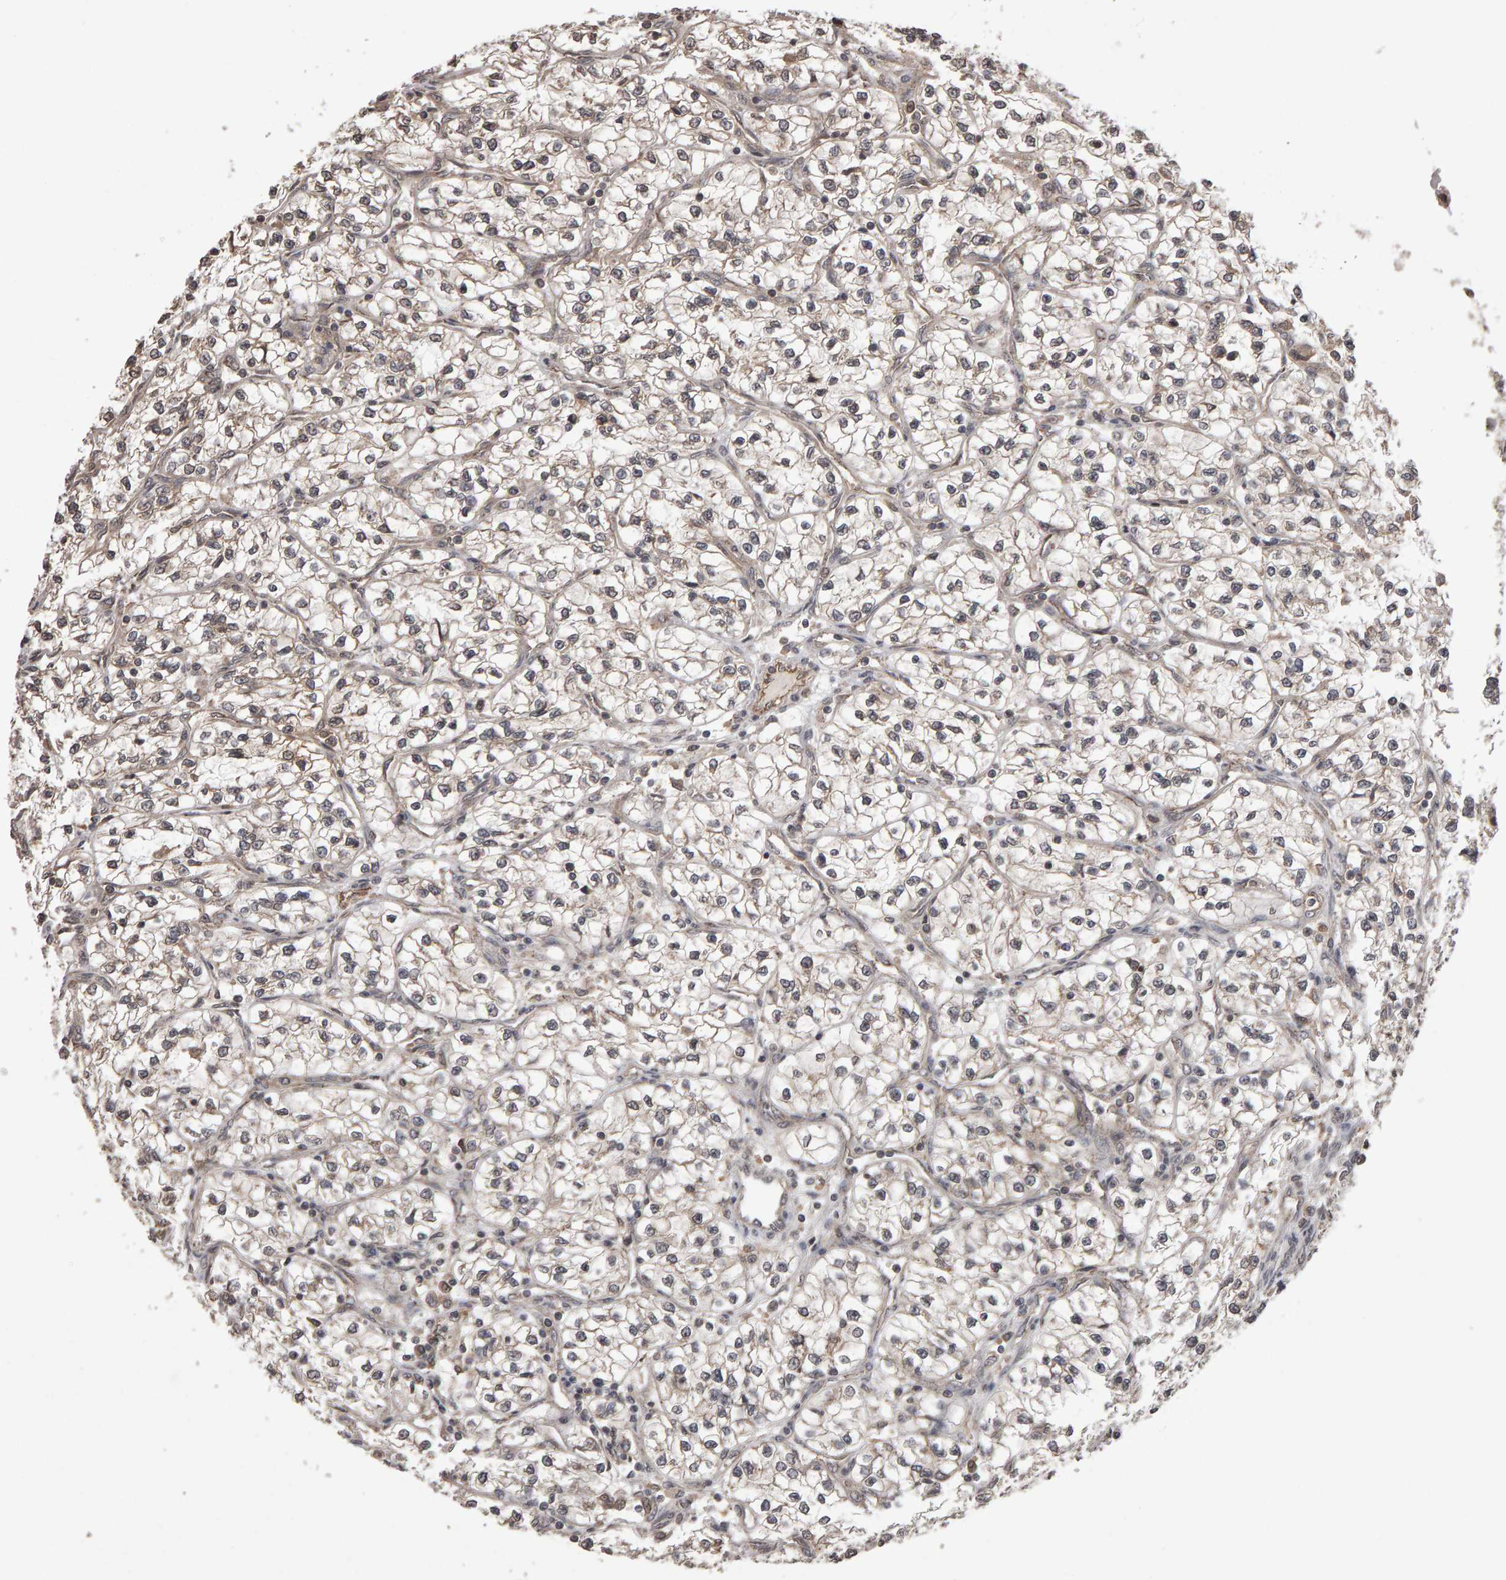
{"staining": {"intensity": "weak", "quantity": ">75%", "location": "cytoplasmic/membranous"}, "tissue": "renal cancer", "cell_type": "Tumor cells", "image_type": "cancer", "snomed": [{"axis": "morphology", "description": "Adenocarcinoma, NOS"}, {"axis": "topography", "description": "Kidney"}], "caption": "The immunohistochemical stain highlights weak cytoplasmic/membranous positivity in tumor cells of renal cancer (adenocarcinoma) tissue.", "gene": "SCRIB", "patient": {"sex": "female", "age": 57}}